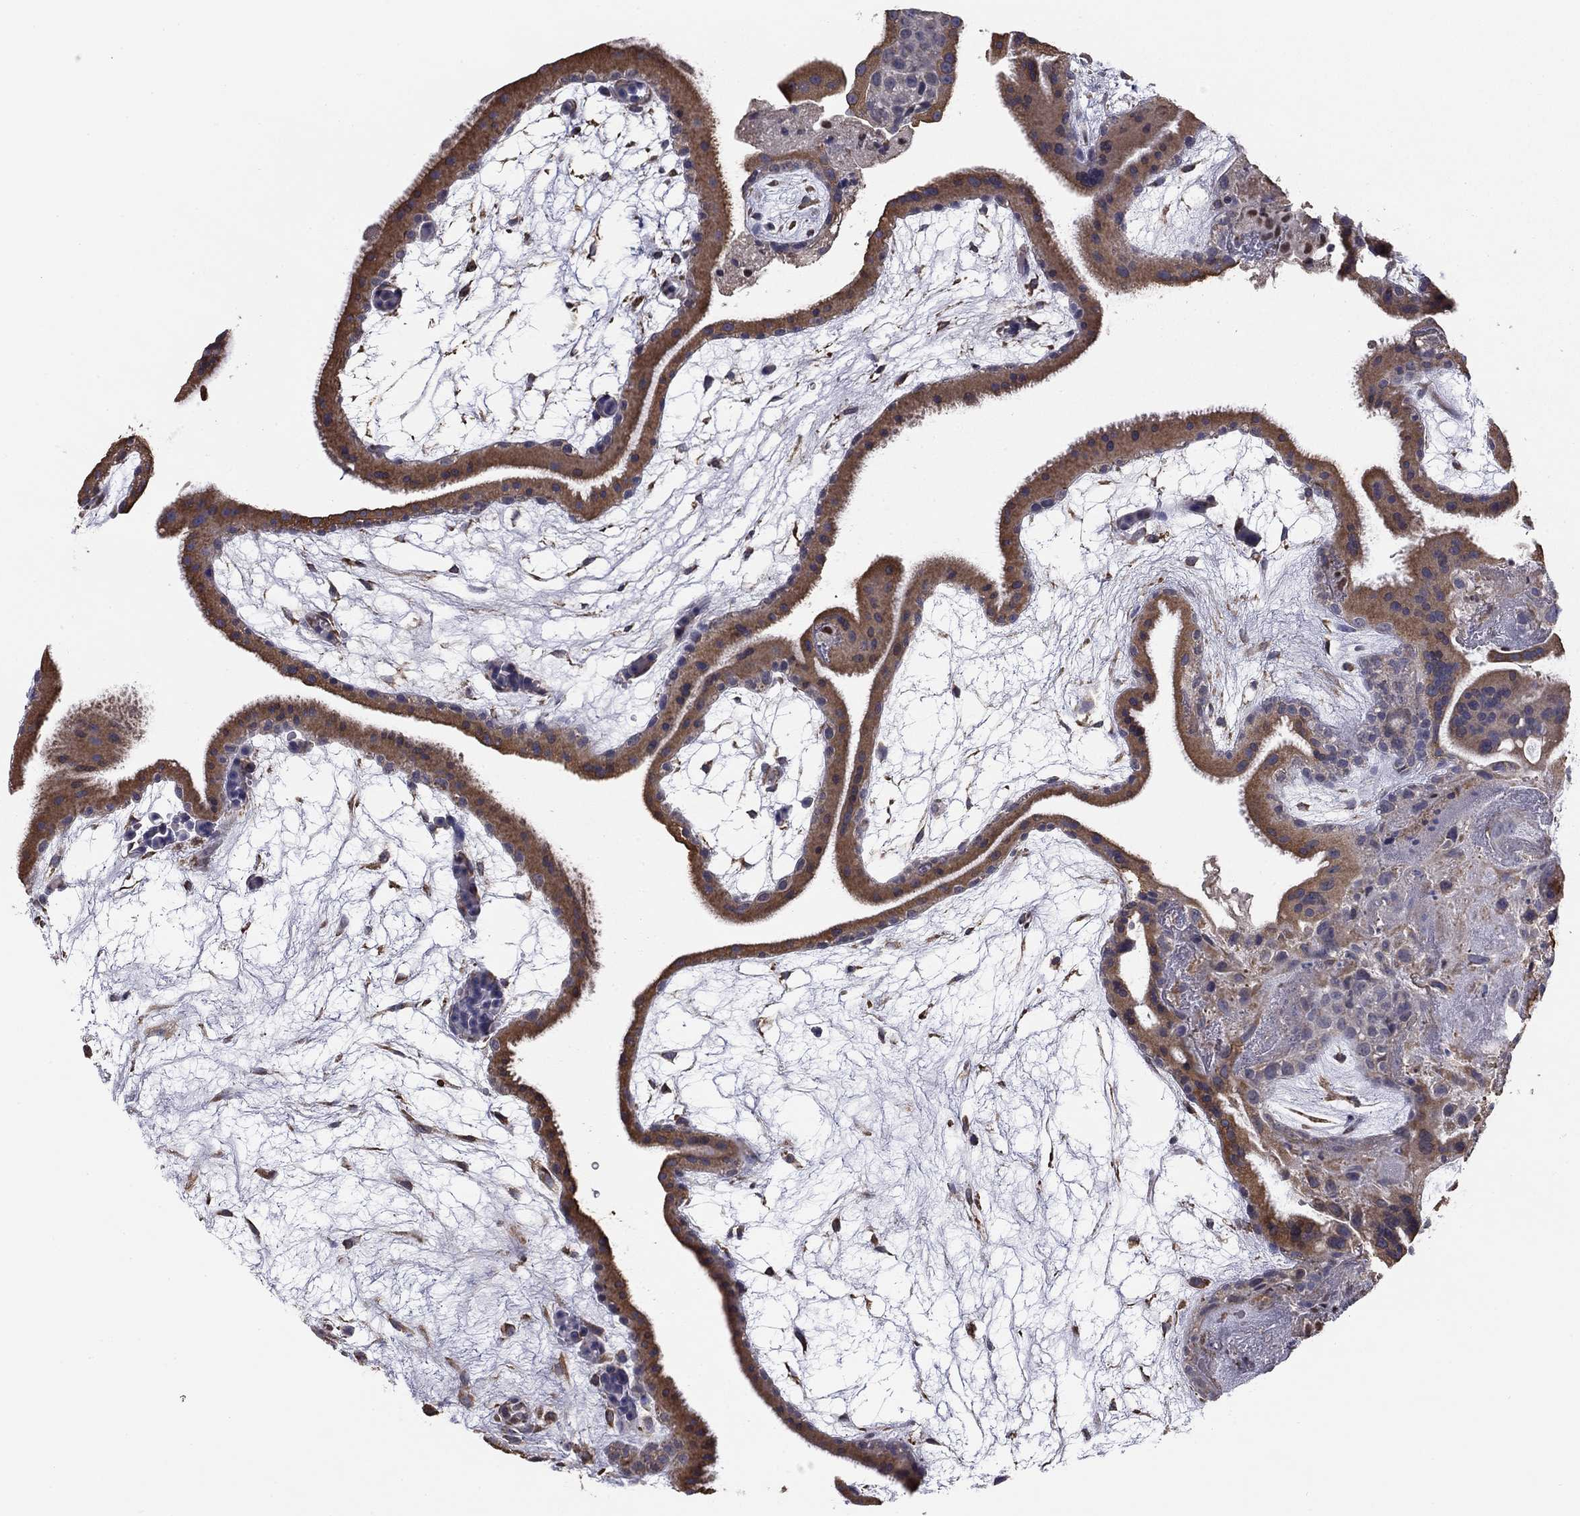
{"staining": {"intensity": "moderate", "quantity": ">75%", "location": "cytoplasmic/membranous"}, "tissue": "placenta", "cell_type": "Decidual cells", "image_type": "normal", "snomed": [{"axis": "morphology", "description": "Normal tissue, NOS"}, {"axis": "topography", "description": "Placenta"}], "caption": "Immunohistochemical staining of unremarkable human placenta shows >75% levels of moderate cytoplasmic/membranous protein positivity in about >75% of decidual cells. (DAB = brown stain, brightfield microscopy at high magnification).", "gene": "HSPB2", "patient": {"sex": "female", "age": 19}}